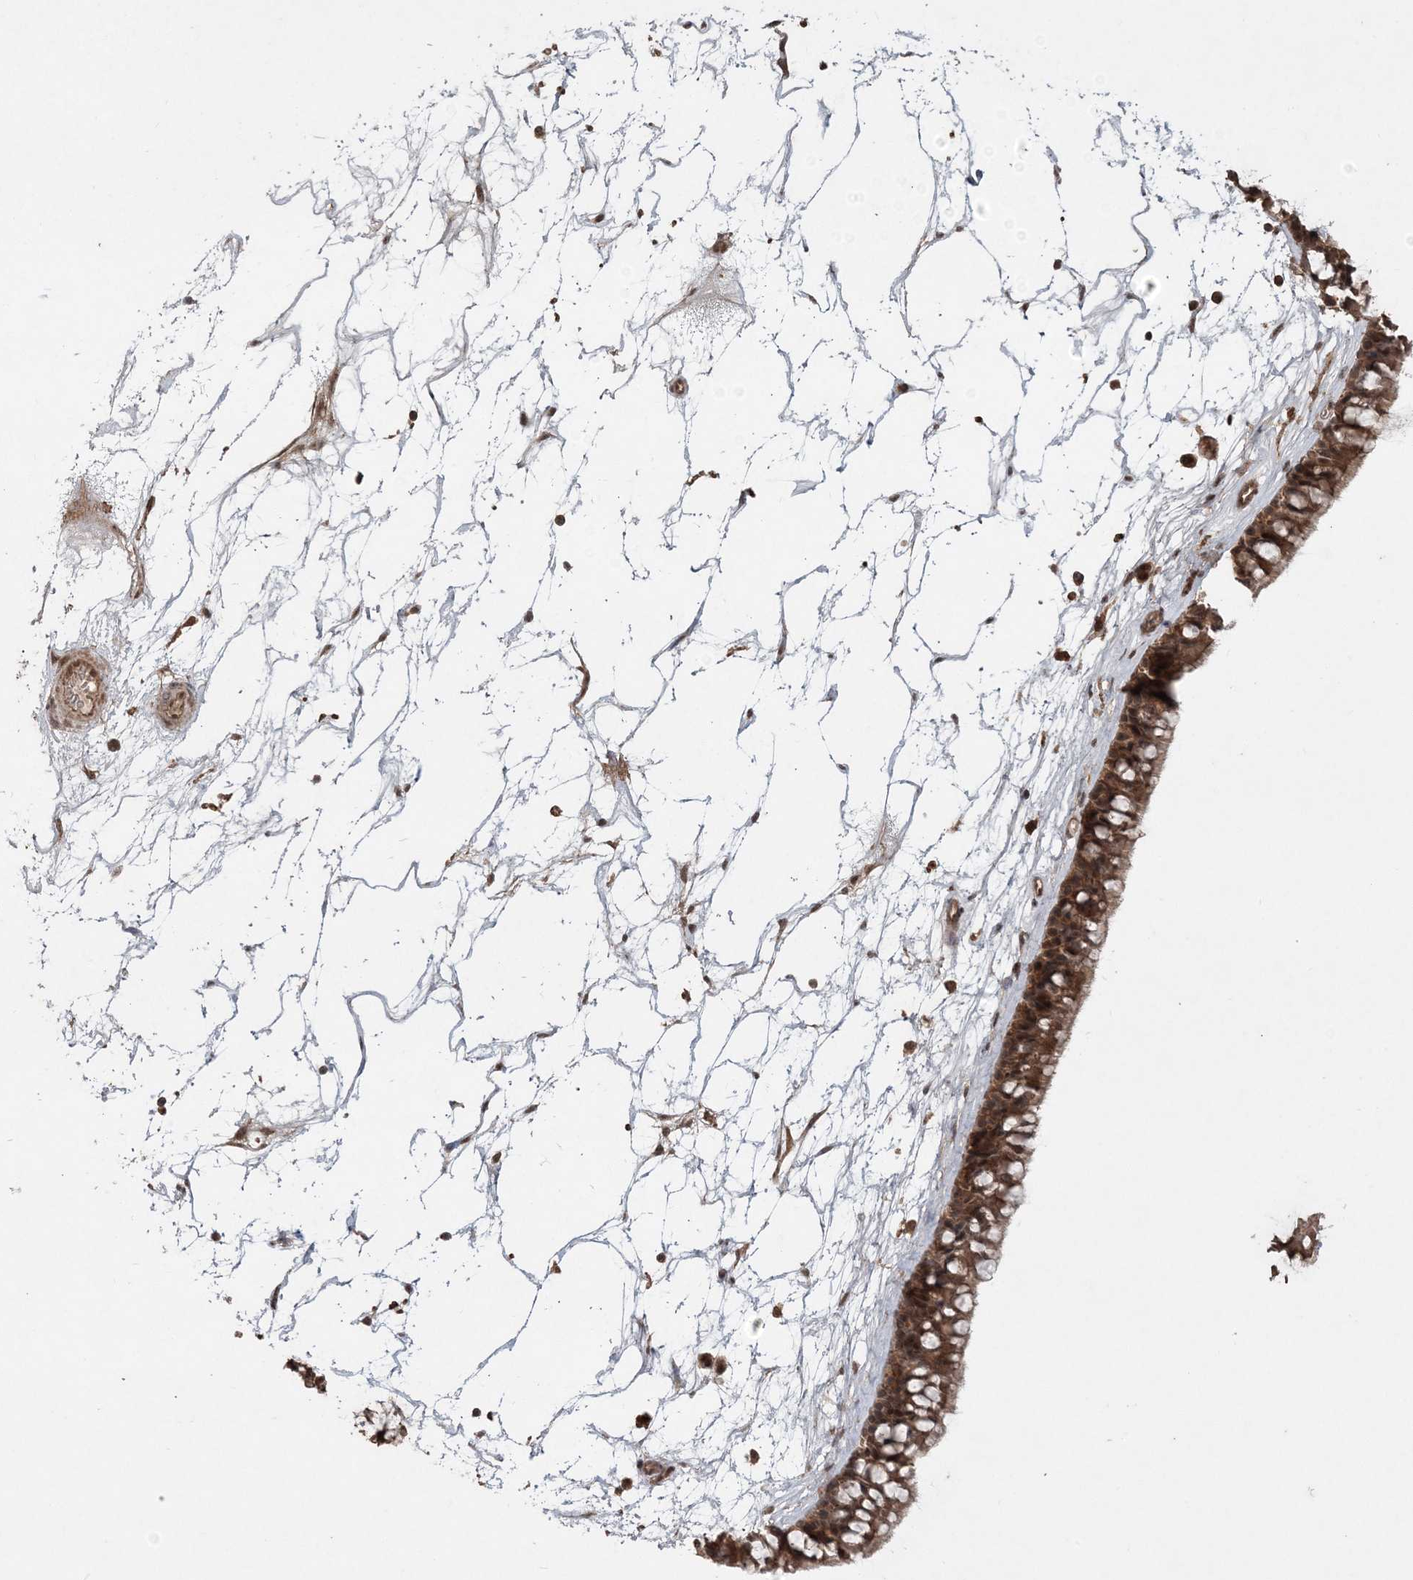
{"staining": {"intensity": "strong", "quantity": ">75%", "location": "cytoplasmic/membranous"}, "tissue": "nasopharynx", "cell_type": "Respiratory epithelial cells", "image_type": "normal", "snomed": [{"axis": "morphology", "description": "Normal tissue, NOS"}, {"axis": "topography", "description": "Nasopharynx"}], "caption": "This is a histology image of immunohistochemistry staining of benign nasopharynx, which shows strong expression in the cytoplasmic/membranous of respiratory epithelial cells.", "gene": "LACC1", "patient": {"sex": "male", "age": 64}}